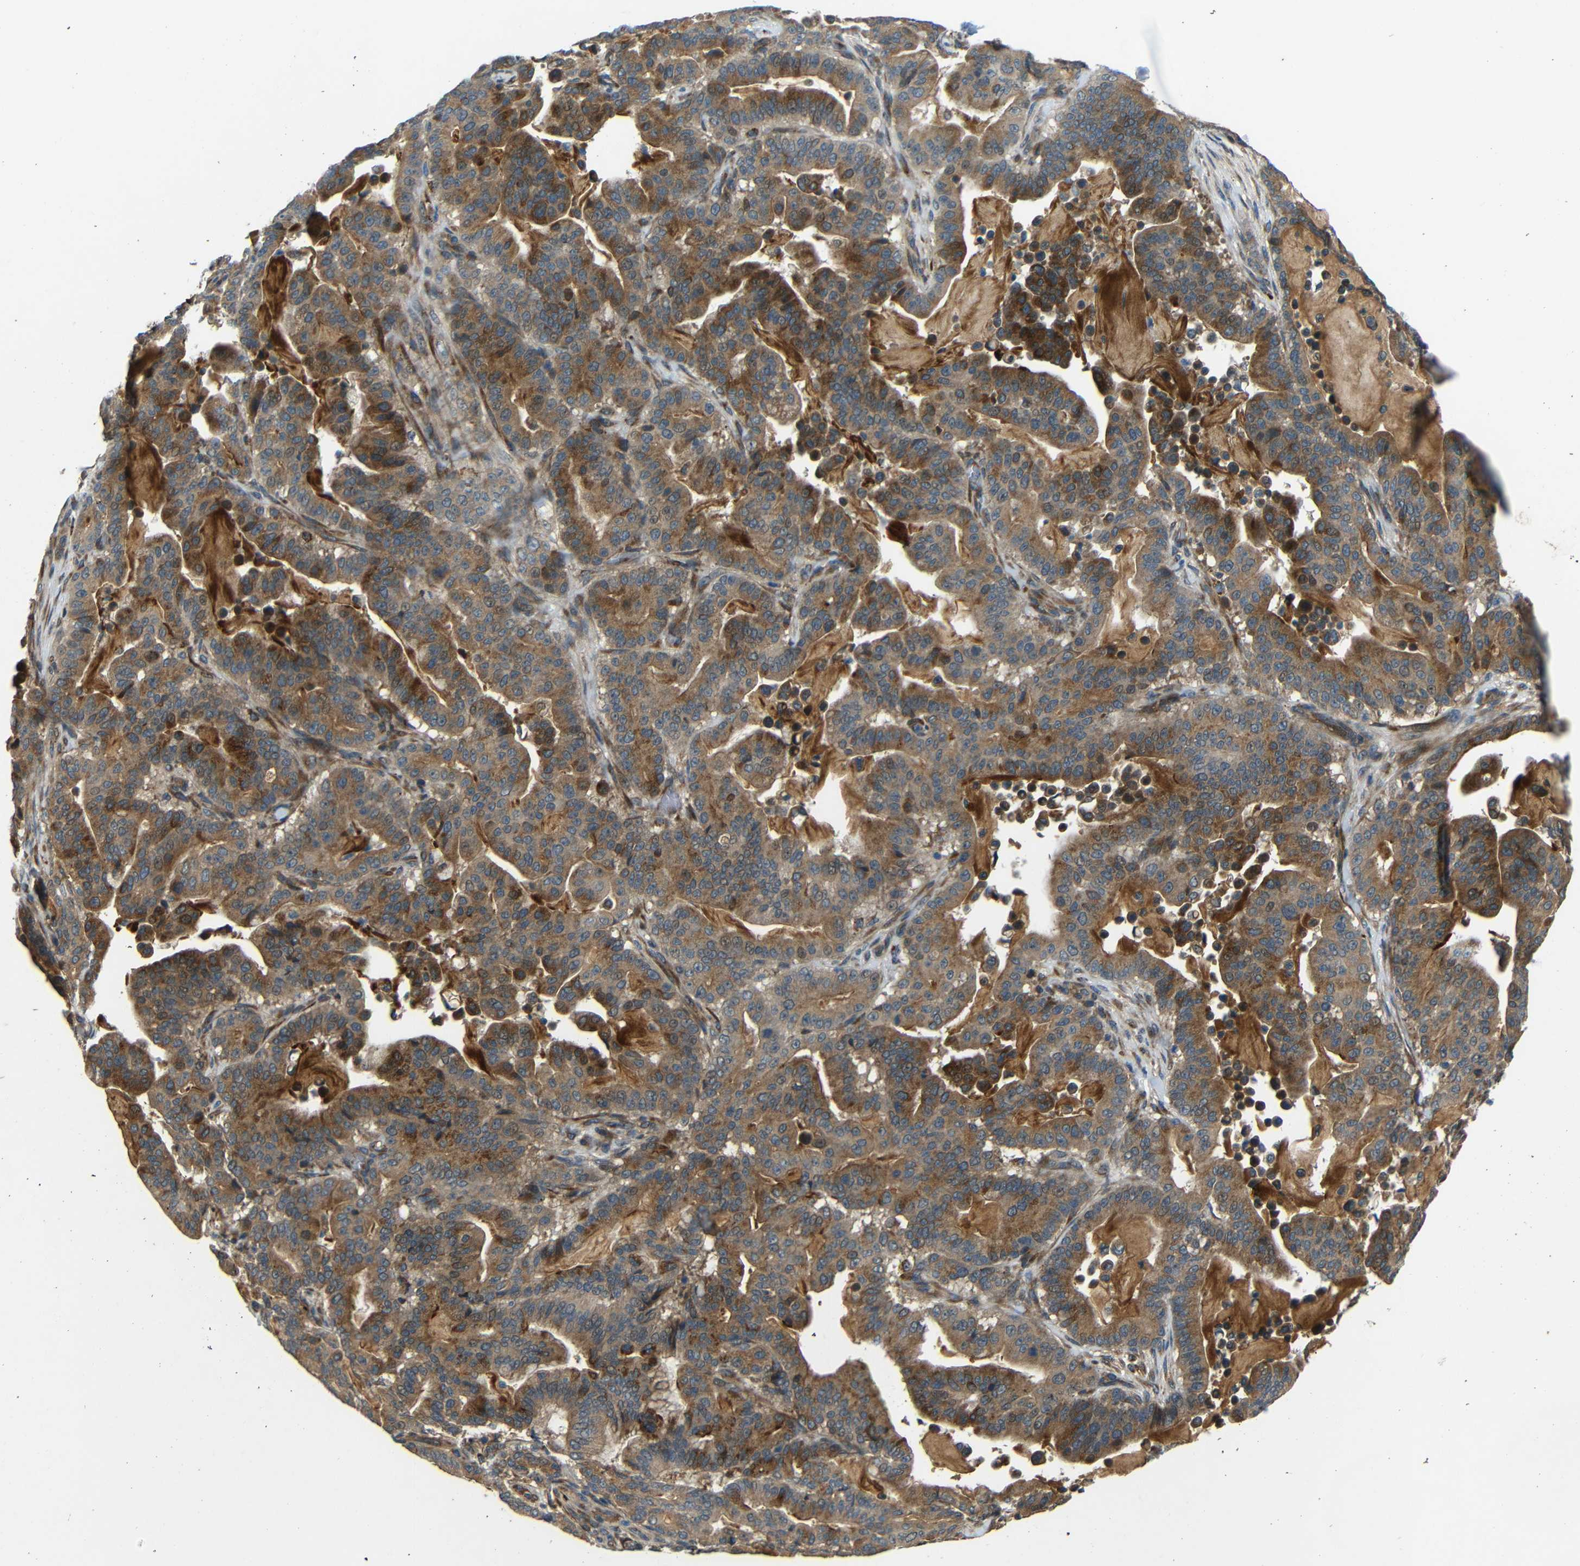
{"staining": {"intensity": "moderate", "quantity": ">75%", "location": "cytoplasmic/membranous"}, "tissue": "pancreatic cancer", "cell_type": "Tumor cells", "image_type": "cancer", "snomed": [{"axis": "morphology", "description": "Adenocarcinoma, NOS"}, {"axis": "topography", "description": "Pancreas"}], "caption": "The photomicrograph displays a brown stain indicating the presence of a protein in the cytoplasmic/membranous of tumor cells in pancreatic cancer.", "gene": "ATP7A", "patient": {"sex": "male", "age": 63}}